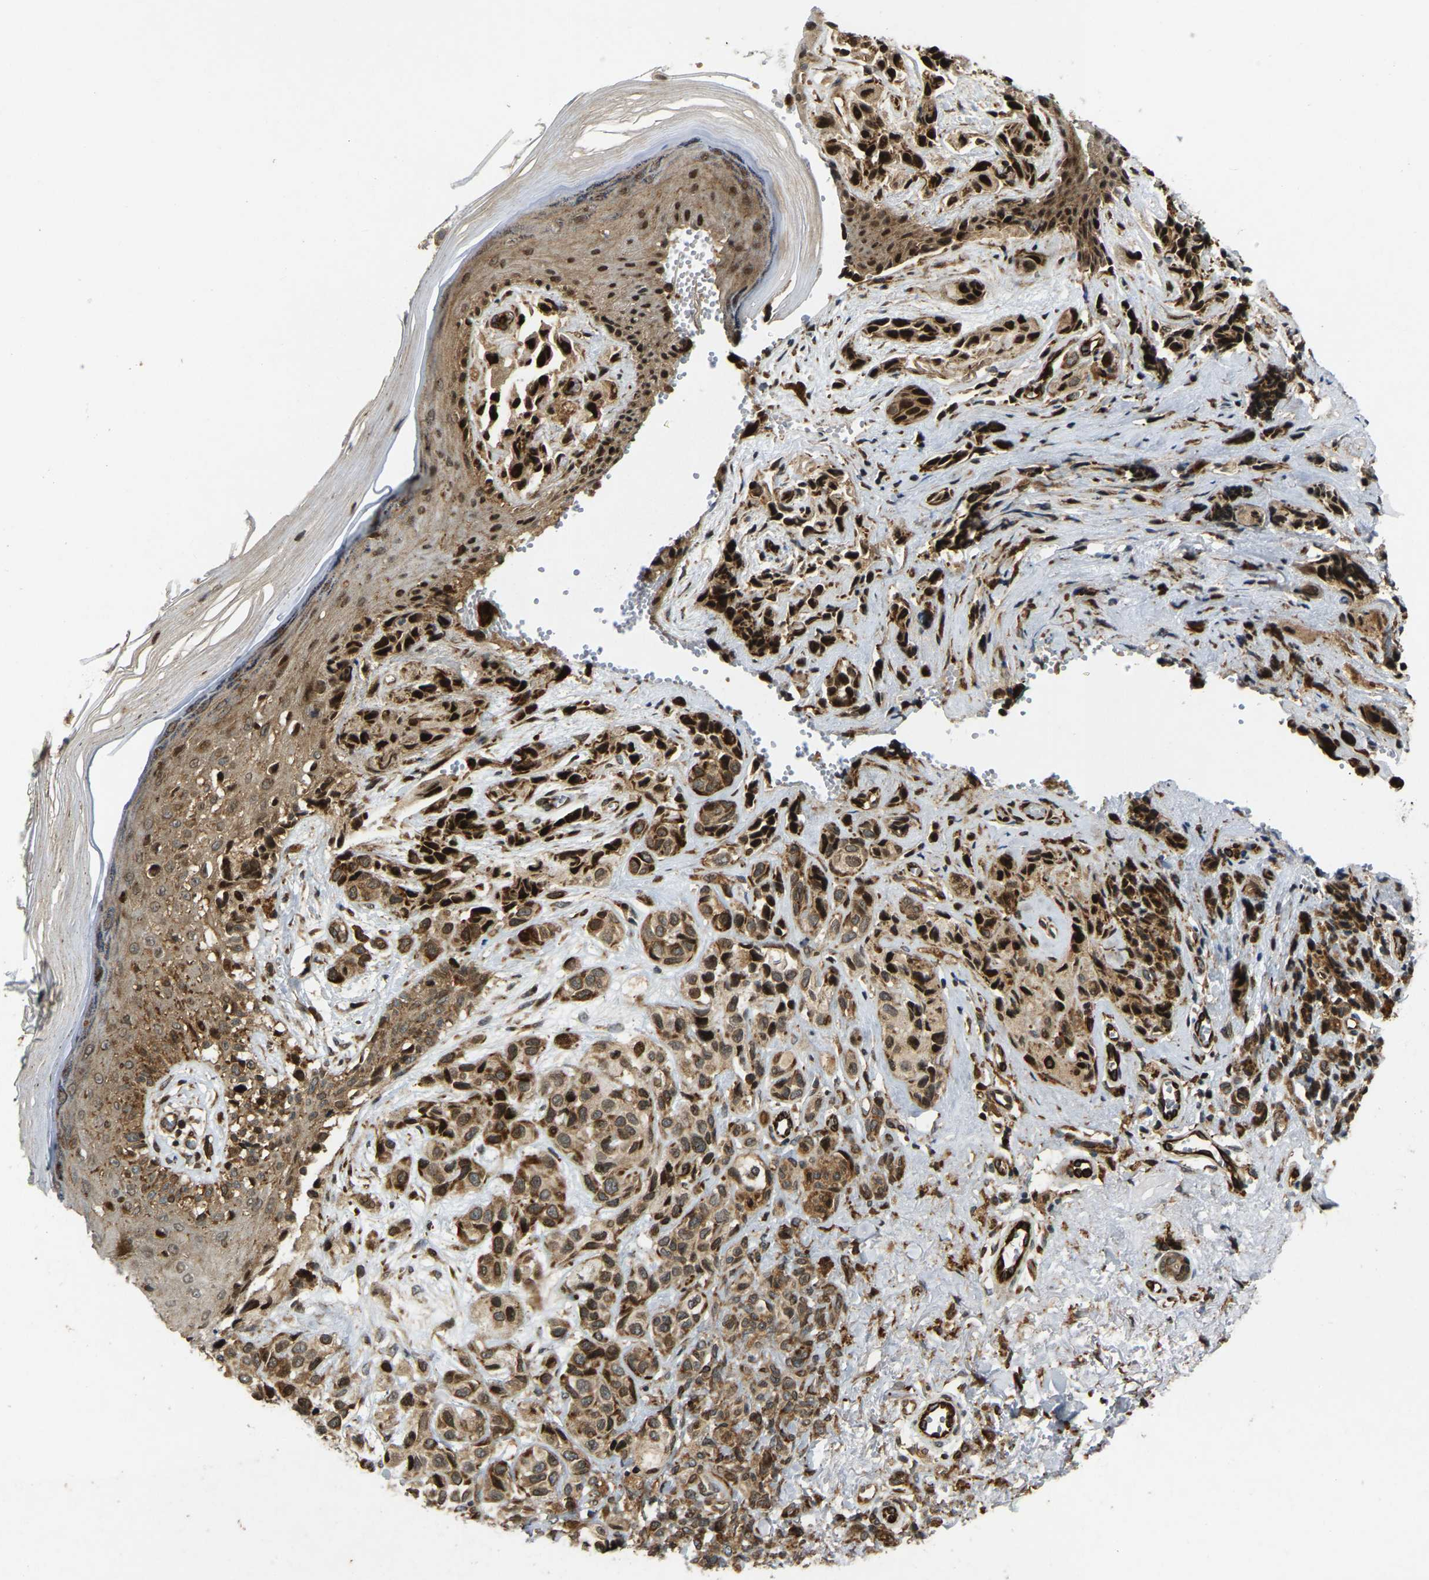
{"staining": {"intensity": "moderate", "quantity": ">75%", "location": "cytoplasmic/membranous,nuclear"}, "tissue": "melanoma", "cell_type": "Tumor cells", "image_type": "cancer", "snomed": [{"axis": "morphology", "description": "Malignant melanoma, NOS"}, {"axis": "topography", "description": "Skin"}], "caption": "Immunohistochemical staining of human malignant melanoma exhibits moderate cytoplasmic/membranous and nuclear protein staining in approximately >75% of tumor cells.", "gene": "KIAA1549", "patient": {"sex": "female", "age": 58}}